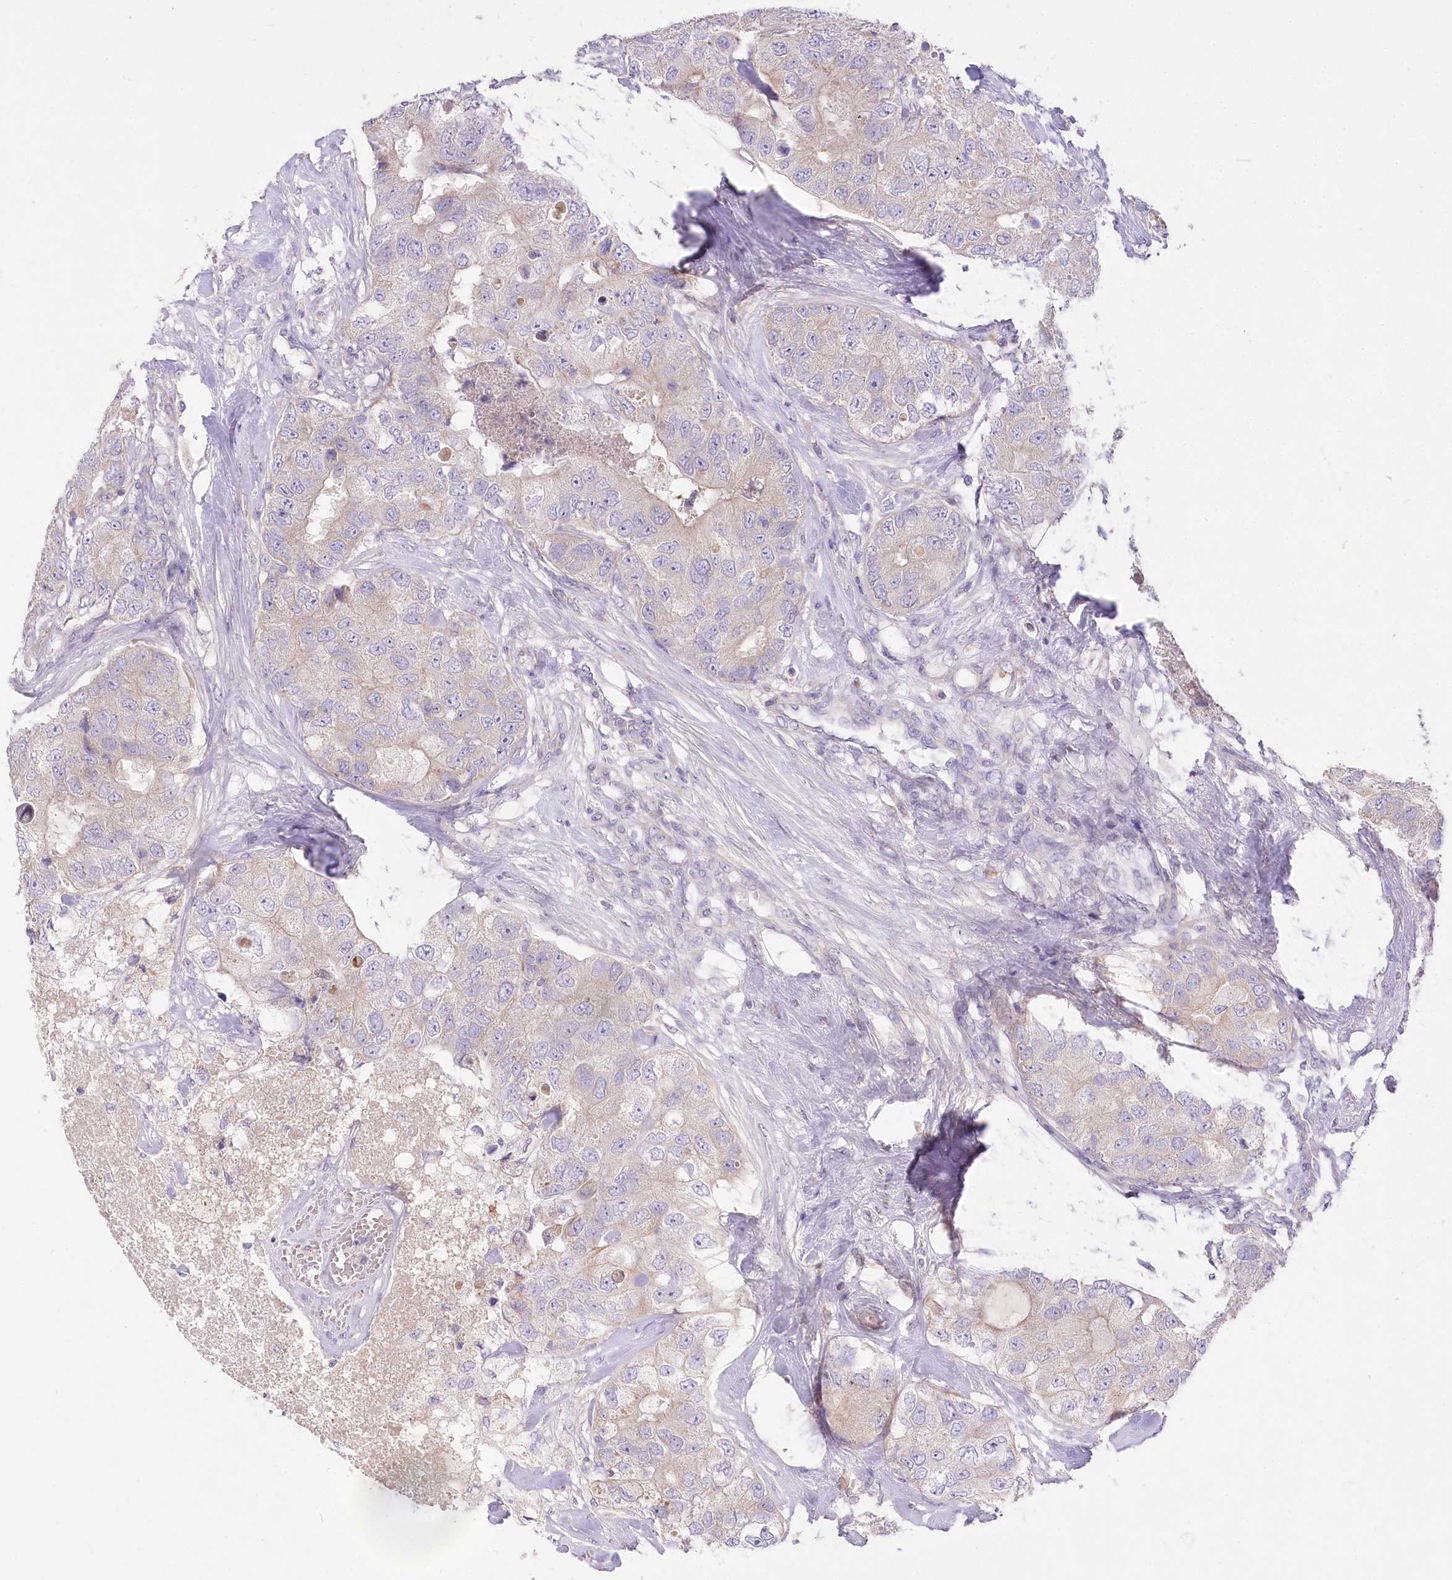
{"staining": {"intensity": "weak", "quantity": "25%-75%", "location": "cytoplasmic/membranous"}, "tissue": "breast cancer", "cell_type": "Tumor cells", "image_type": "cancer", "snomed": [{"axis": "morphology", "description": "Duct carcinoma"}, {"axis": "topography", "description": "Breast"}], "caption": "IHC of breast cancer (intraductal carcinoma) demonstrates low levels of weak cytoplasmic/membranous expression in about 25%-75% of tumor cells.", "gene": "LRRC14B", "patient": {"sex": "female", "age": 62}}